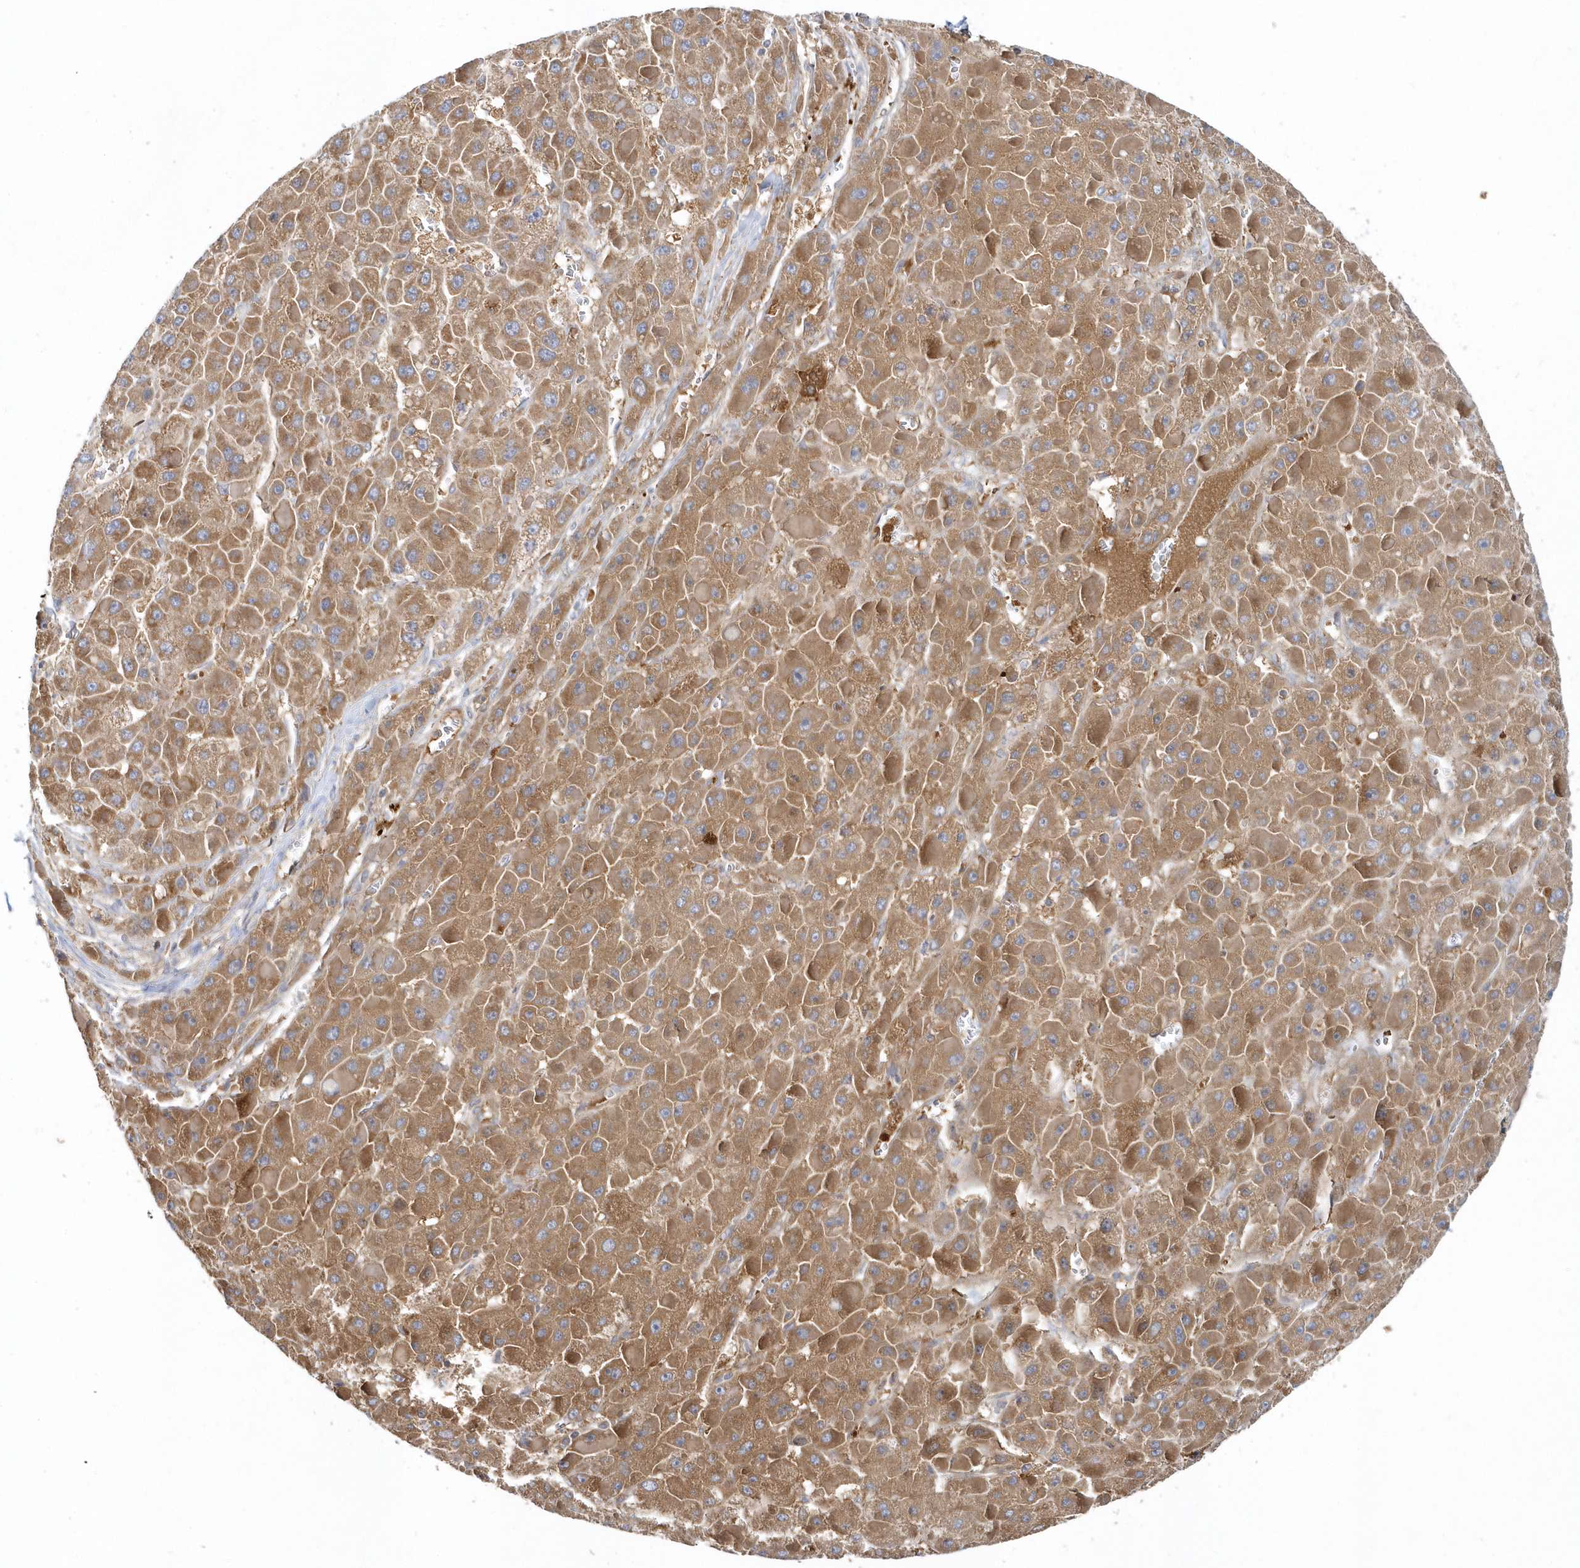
{"staining": {"intensity": "moderate", "quantity": ">75%", "location": "cytoplasmic/membranous"}, "tissue": "liver cancer", "cell_type": "Tumor cells", "image_type": "cancer", "snomed": [{"axis": "morphology", "description": "Carcinoma, Hepatocellular, NOS"}, {"axis": "topography", "description": "Liver"}], "caption": "IHC (DAB) staining of hepatocellular carcinoma (liver) exhibits moderate cytoplasmic/membranous protein expression in approximately >75% of tumor cells.", "gene": "LEXM", "patient": {"sex": "female", "age": 73}}